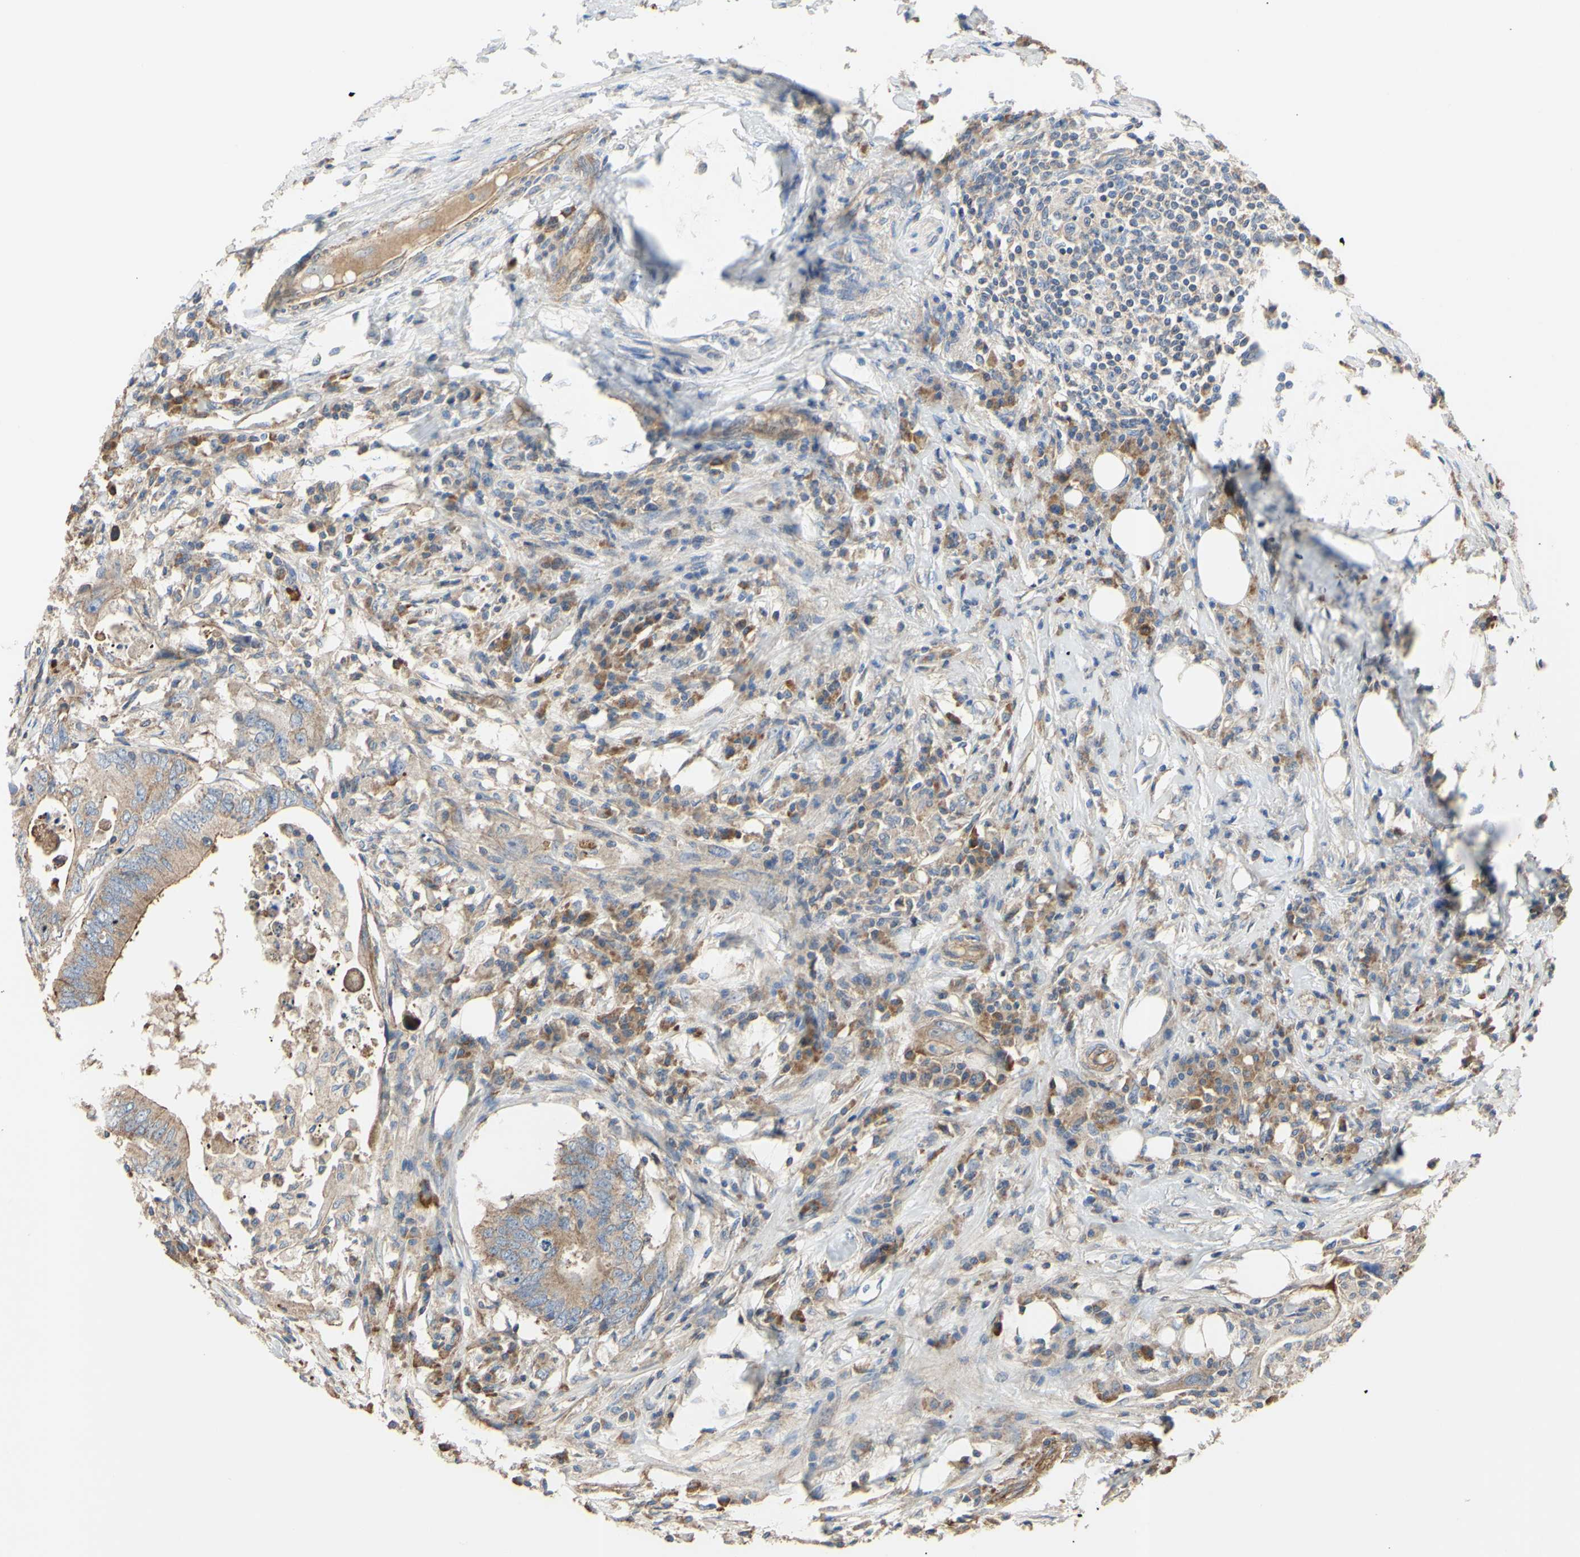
{"staining": {"intensity": "moderate", "quantity": ">75%", "location": "cytoplasmic/membranous"}, "tissue": "colorectal cancer", "cell_type": "Tumor cells", "image_type": "cancer", "snomed": [{"axis": "morphology", "description": "Adenocarcinoma, NOS"}, {"axis": "topography", "description": "Colon"}], "caption": "High-power microscopy captured an immunohistochemistry image of adenocarcinoma (colorectal), revealing moderate cytoplasmic/membranous positivity in about >75% of tumor cells.", "gene": "BECN1", "patient": {"sex": "male", "age": 71}}